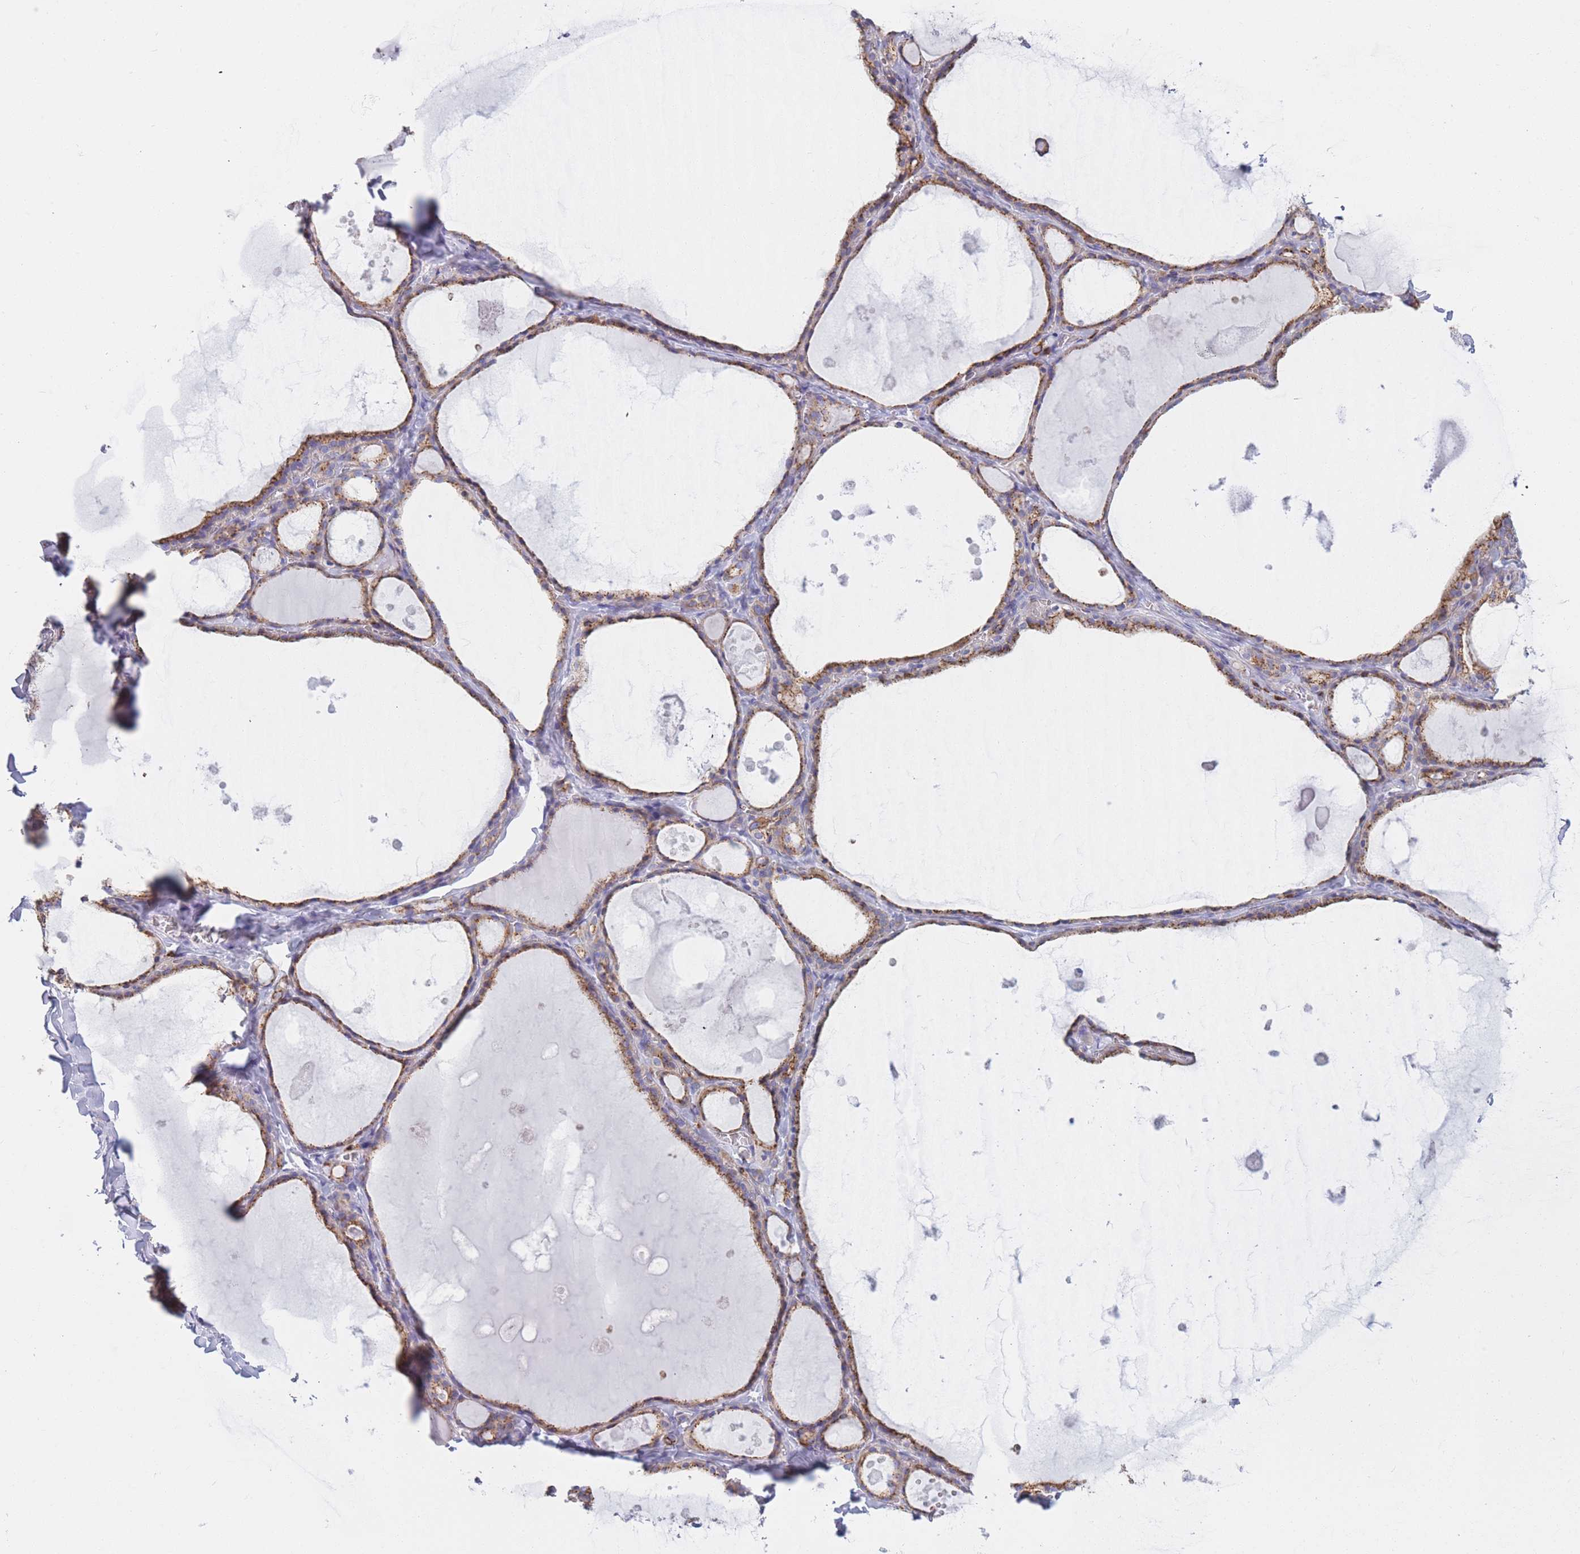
{"staining": {"intensity": "moderate", "quantity": ">75%", "location": "cytoplasmic/membranous"}, "tissue": "thyroid gland", "cell_type": "Glandular cells", "image_type": "normal", "snomed": [{"axis": "morphology", "description": "Normal tissue, NOS"}, {"axis": "topography", "description": "Thyroid gland"}], "caption": "This is a photomicrograph of immunohistochemistry staining of benign thyroid gland, which shows moderate expression in the cytoplasmic/membranous of glandular cells.", "gene": "MRPL30", "patient": {"sex": "male", "age": 56}}